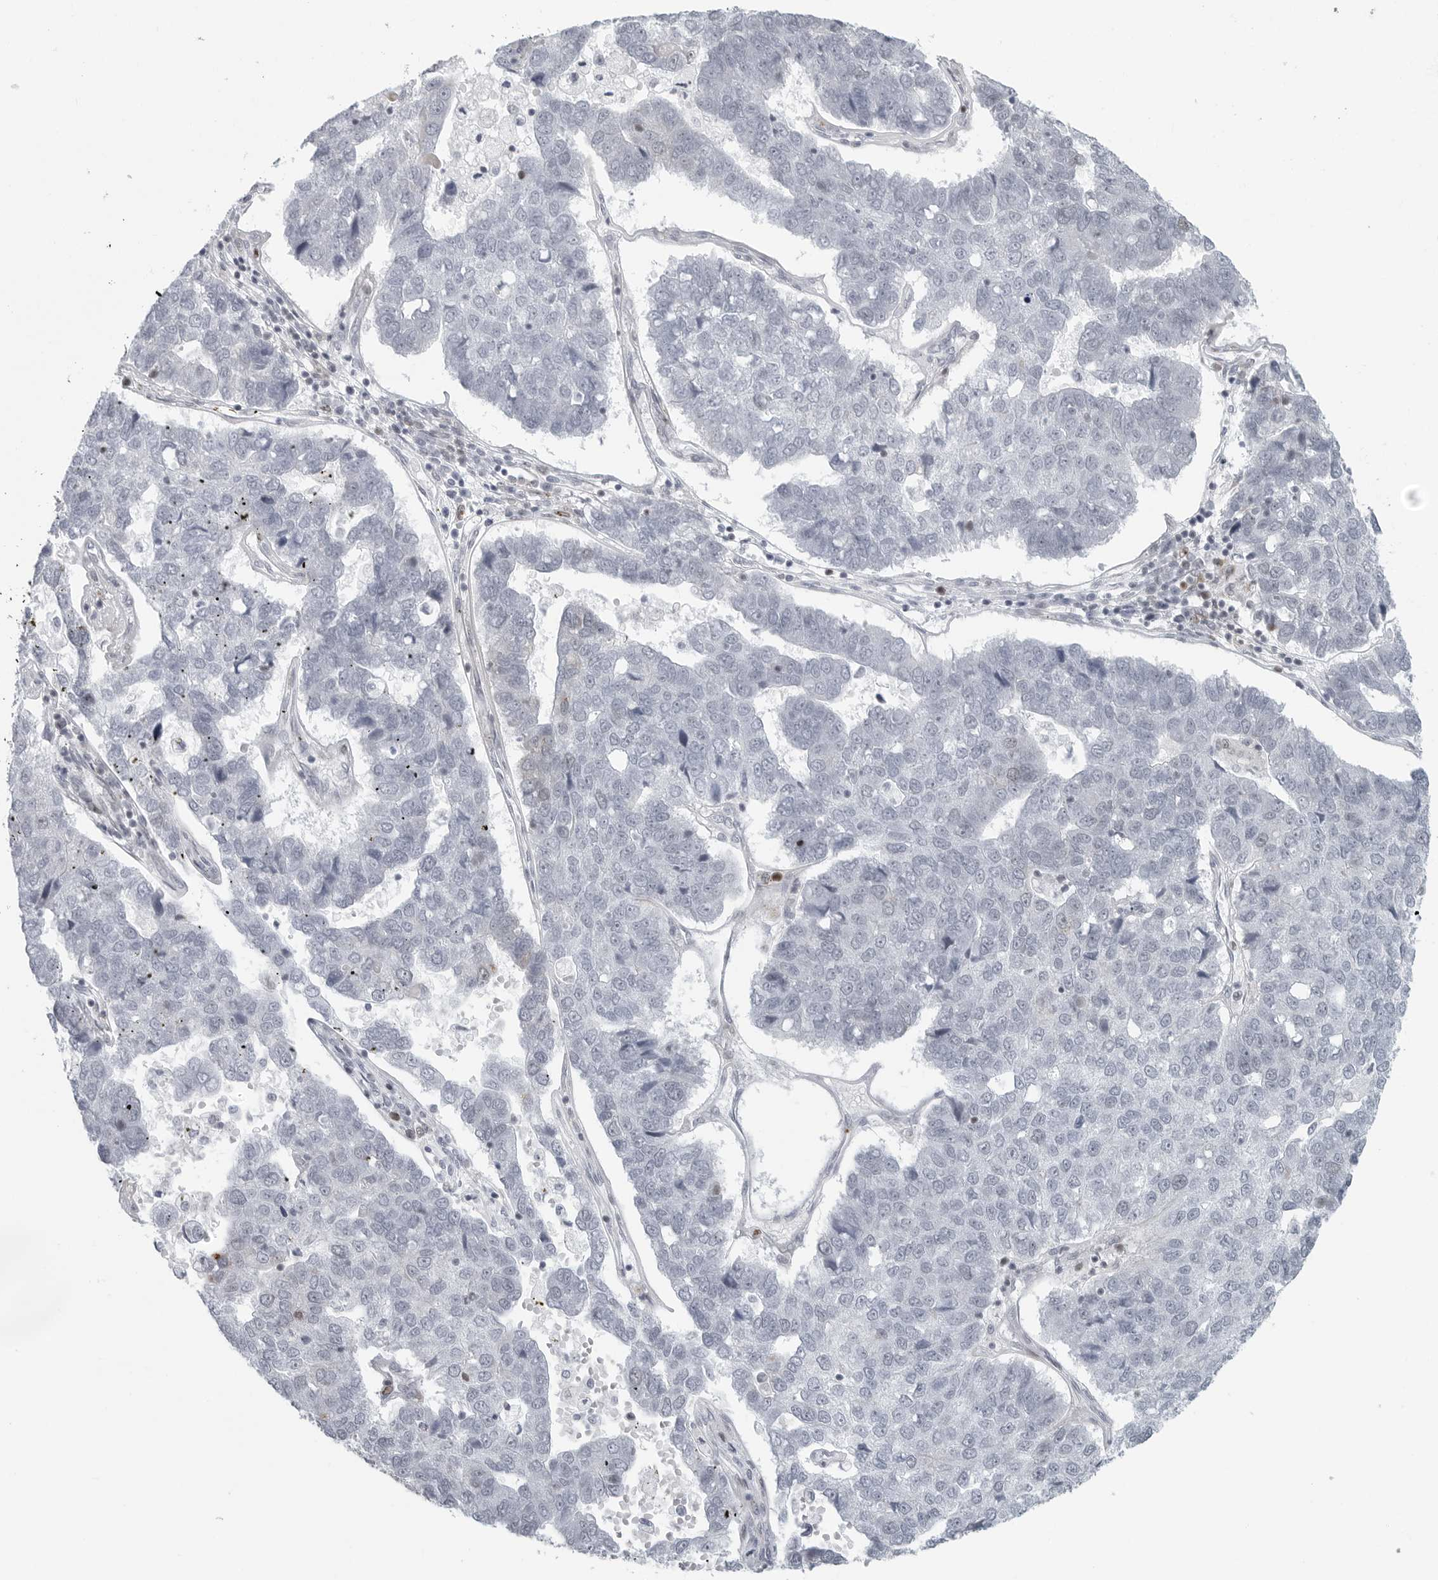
{"staining": {"intensity": "moderate", "quantity": "<25%", "location": "nuclear"}, "tissue": "pancreatic cancer", "cell_type": "Tumor cells", "image_type": "cancer", "snomed": [{"axis": "morphology", "description": "Adenocarcinoma, NOS"}, {"axis": "topography", "description": "Pancreas"}], "caption": "Immunohistochemistry staining of pancreatic cancer (adenocarcinoma), which displays low levels of moderate nuclear staining in approximately <25% of tumor cells indicating moderate nuclear protein positivity. The staining was performed using DAB (3,3'-diaminobenzidine) (brown) for protein detection and nuclei were counterstained in hematoxylin (blue).", "gene": "FAM135B", "patient": {"sex": "female", "age": 61}}